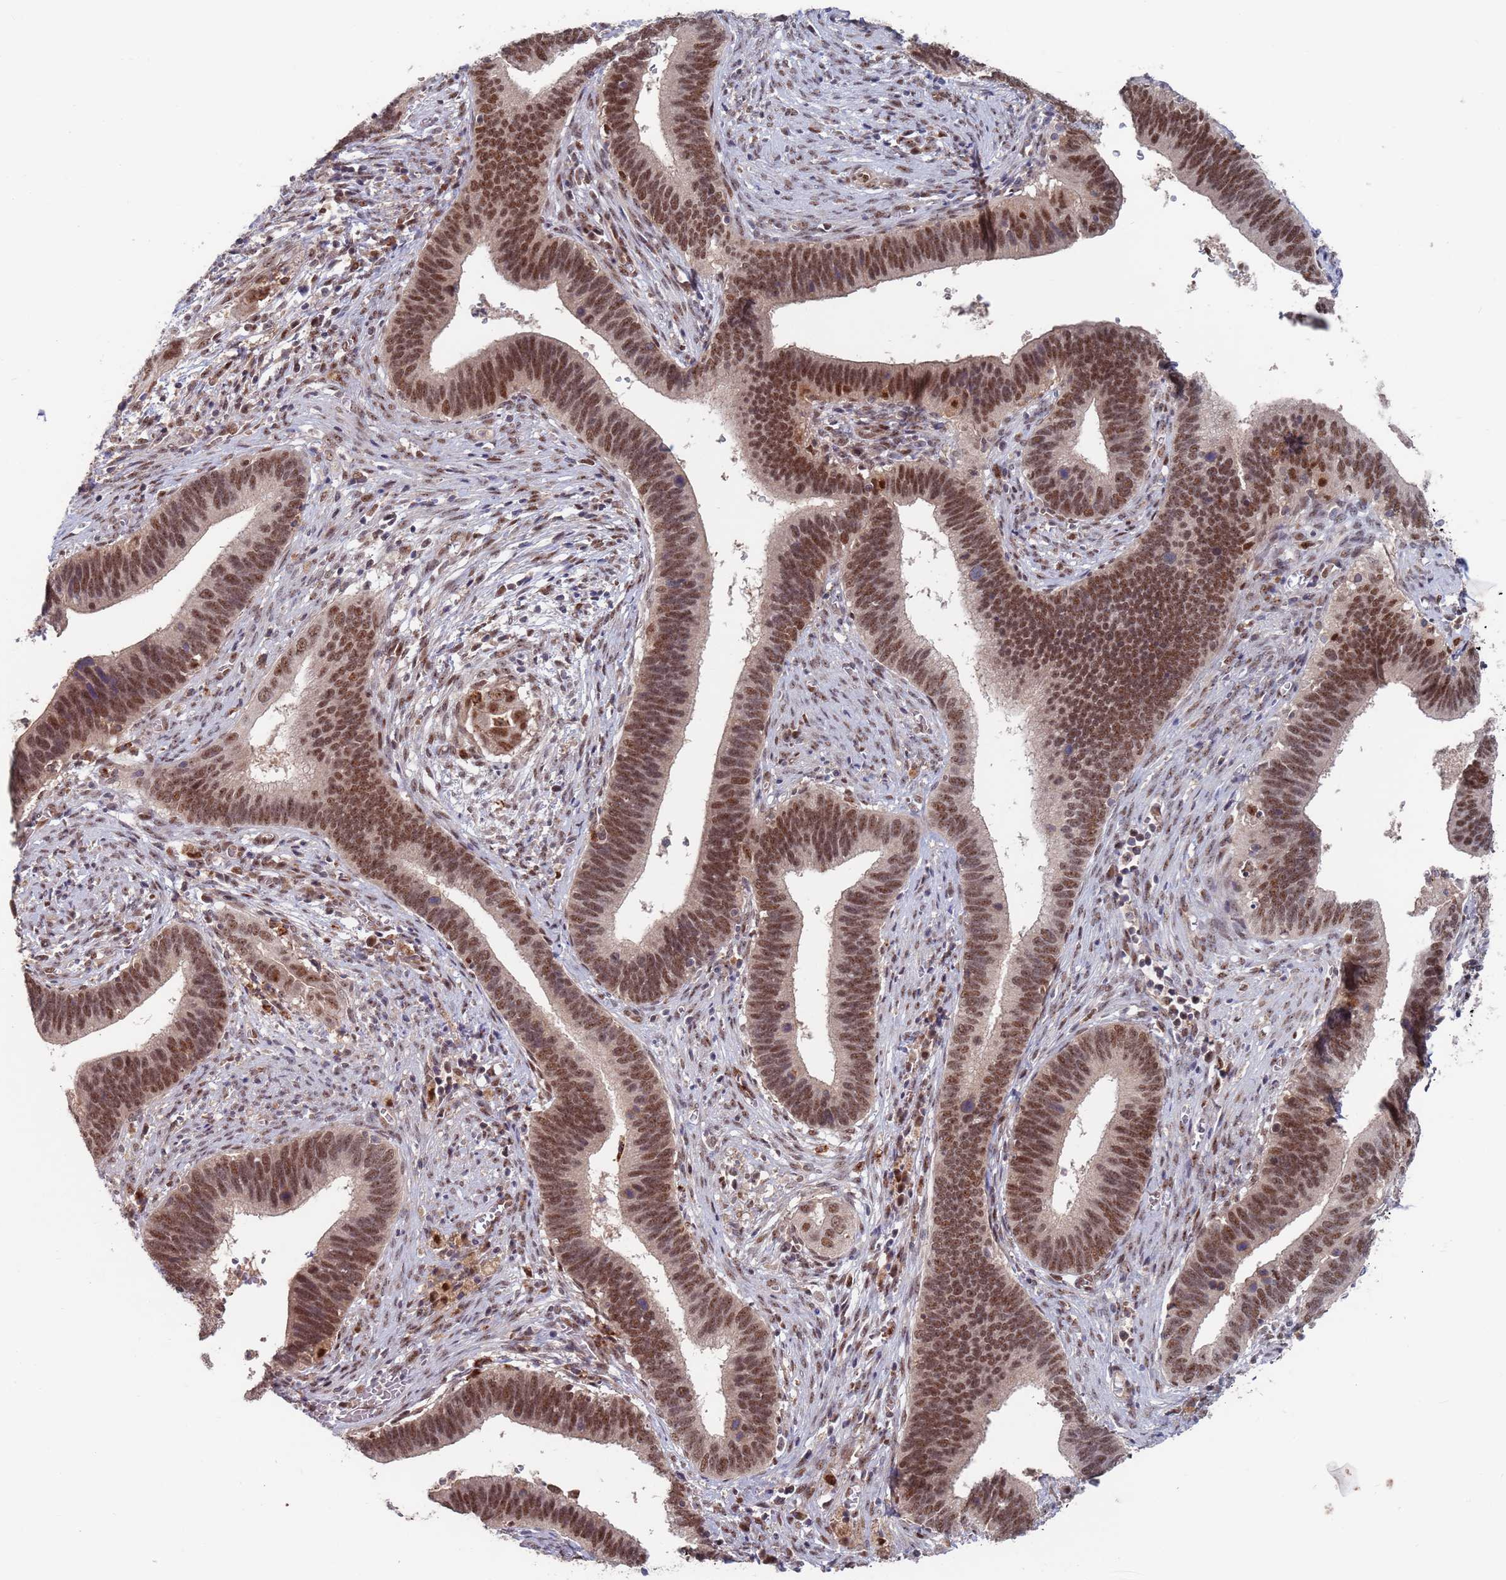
{"staining": {"intensity": "moderate", "quantity": ">75%", "location": "nuclear"}, "tissue": "cervical cancer", "cell_type": "Tumor cells", "image_type": "cancer", "snomed": [{"axis": "morphology", "description": "Adenocarcinoma, NOS"}, {"axis": "topography", "description": "Cervix"}], "caption": "Protein staining displays moderate nuclear positivity in about >75% of tumor cells in cervical cancer (adenocarcinoma).", "gene": "RPP25", "patient": {"sex": "female", "age": 42}}